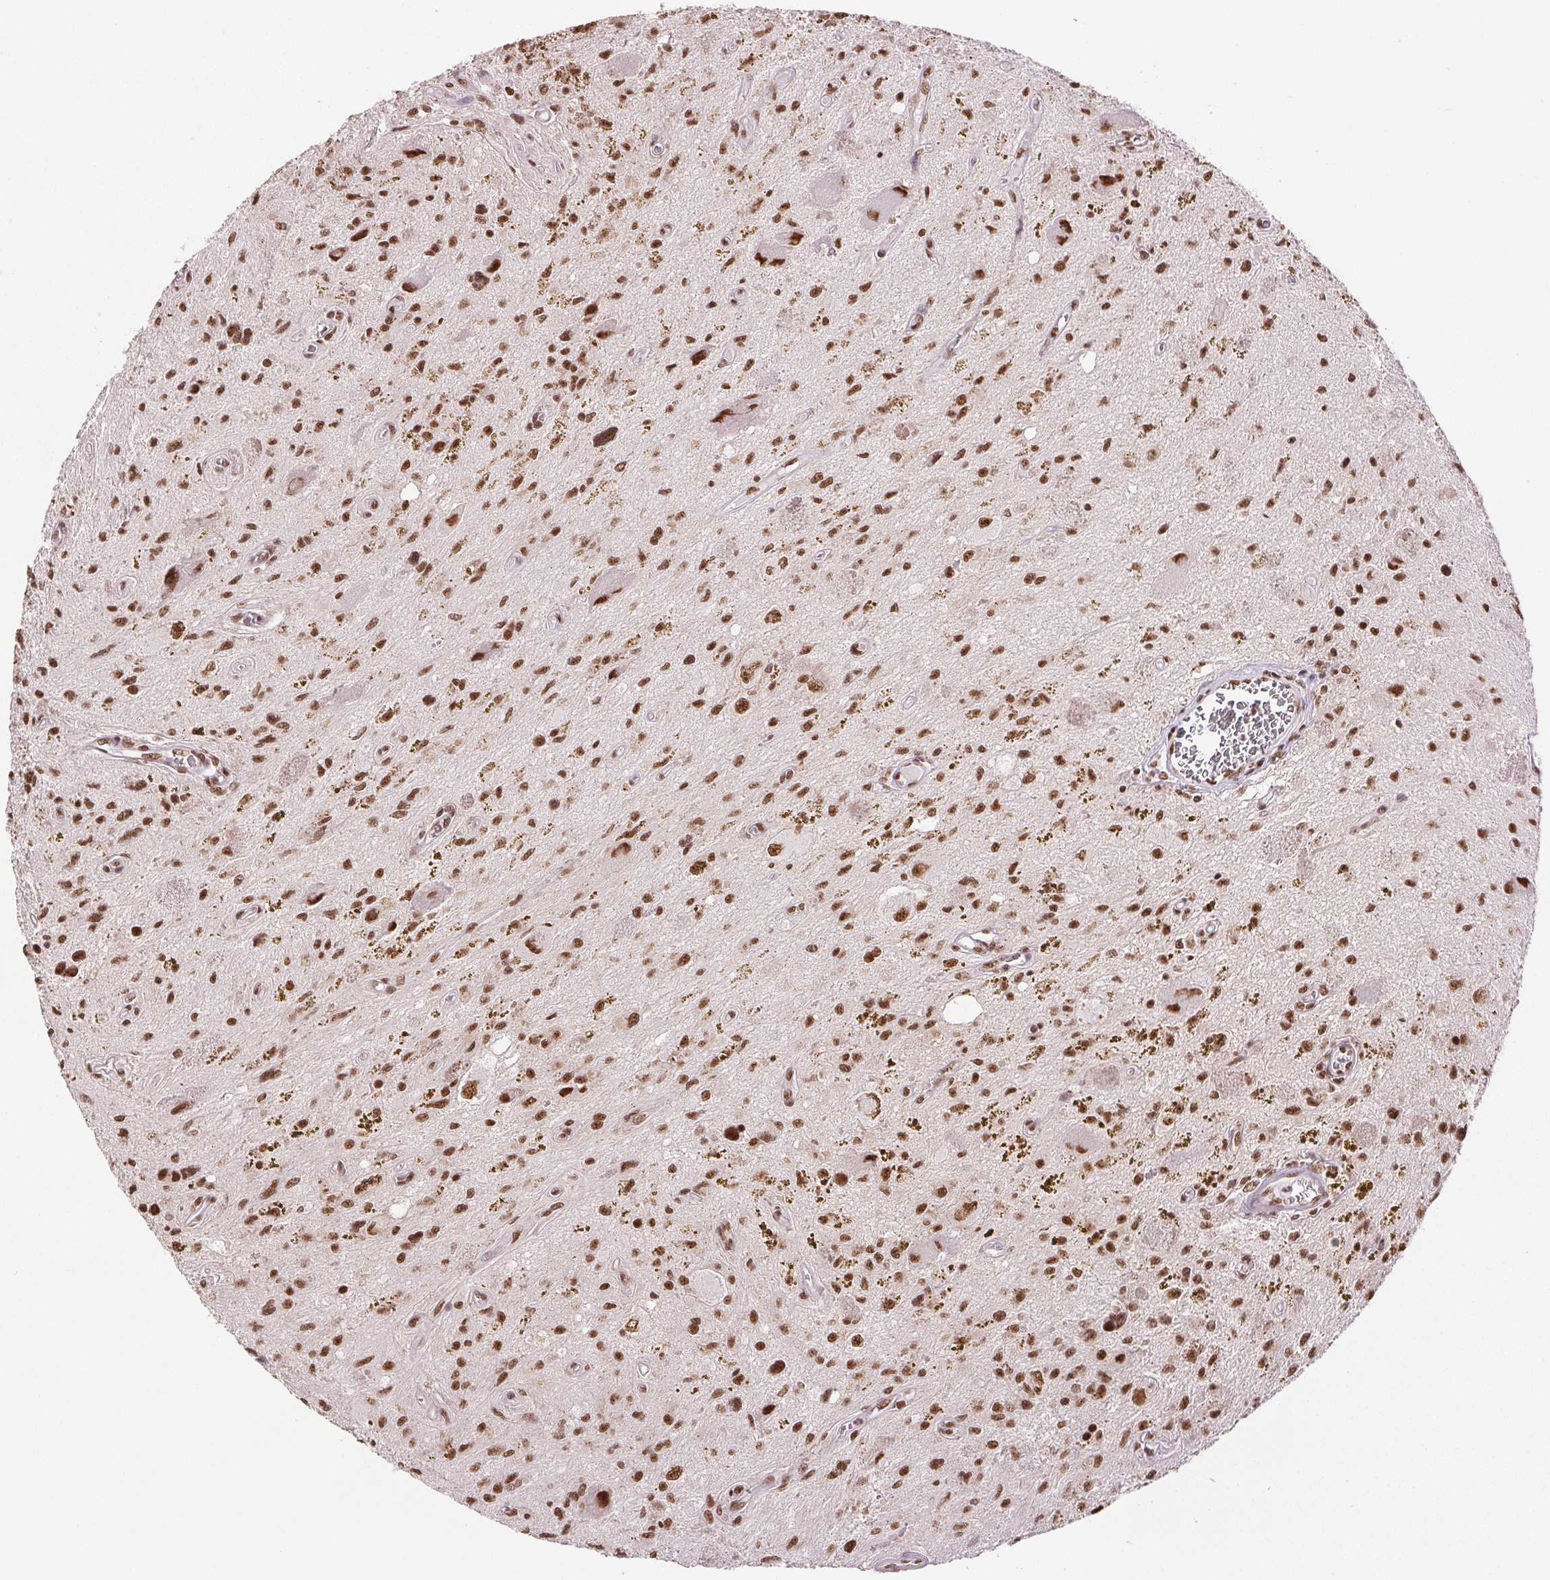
{"staining": {"intensity": "strong", "quantity": ">75%", "location": "nuclear"}, "tissue": "glioma", "cell_type": "Tumor cells", "image_type": "cancer", "snomed": [{"axis": "morphology", "description": "Glioma, malignant, Low grade"}, {"axis": "topography", "description": "Cerebellum"}], "caption": "Malignant low-grade glioma was stained to show a protein in brown. There is high levels of strong nuclear positivity in approximately >75% of tumor cells. (IHC, brightfield microscopy, high magnification).", "gene": "IK", "patient": {"sex": "female", "age": 14}}